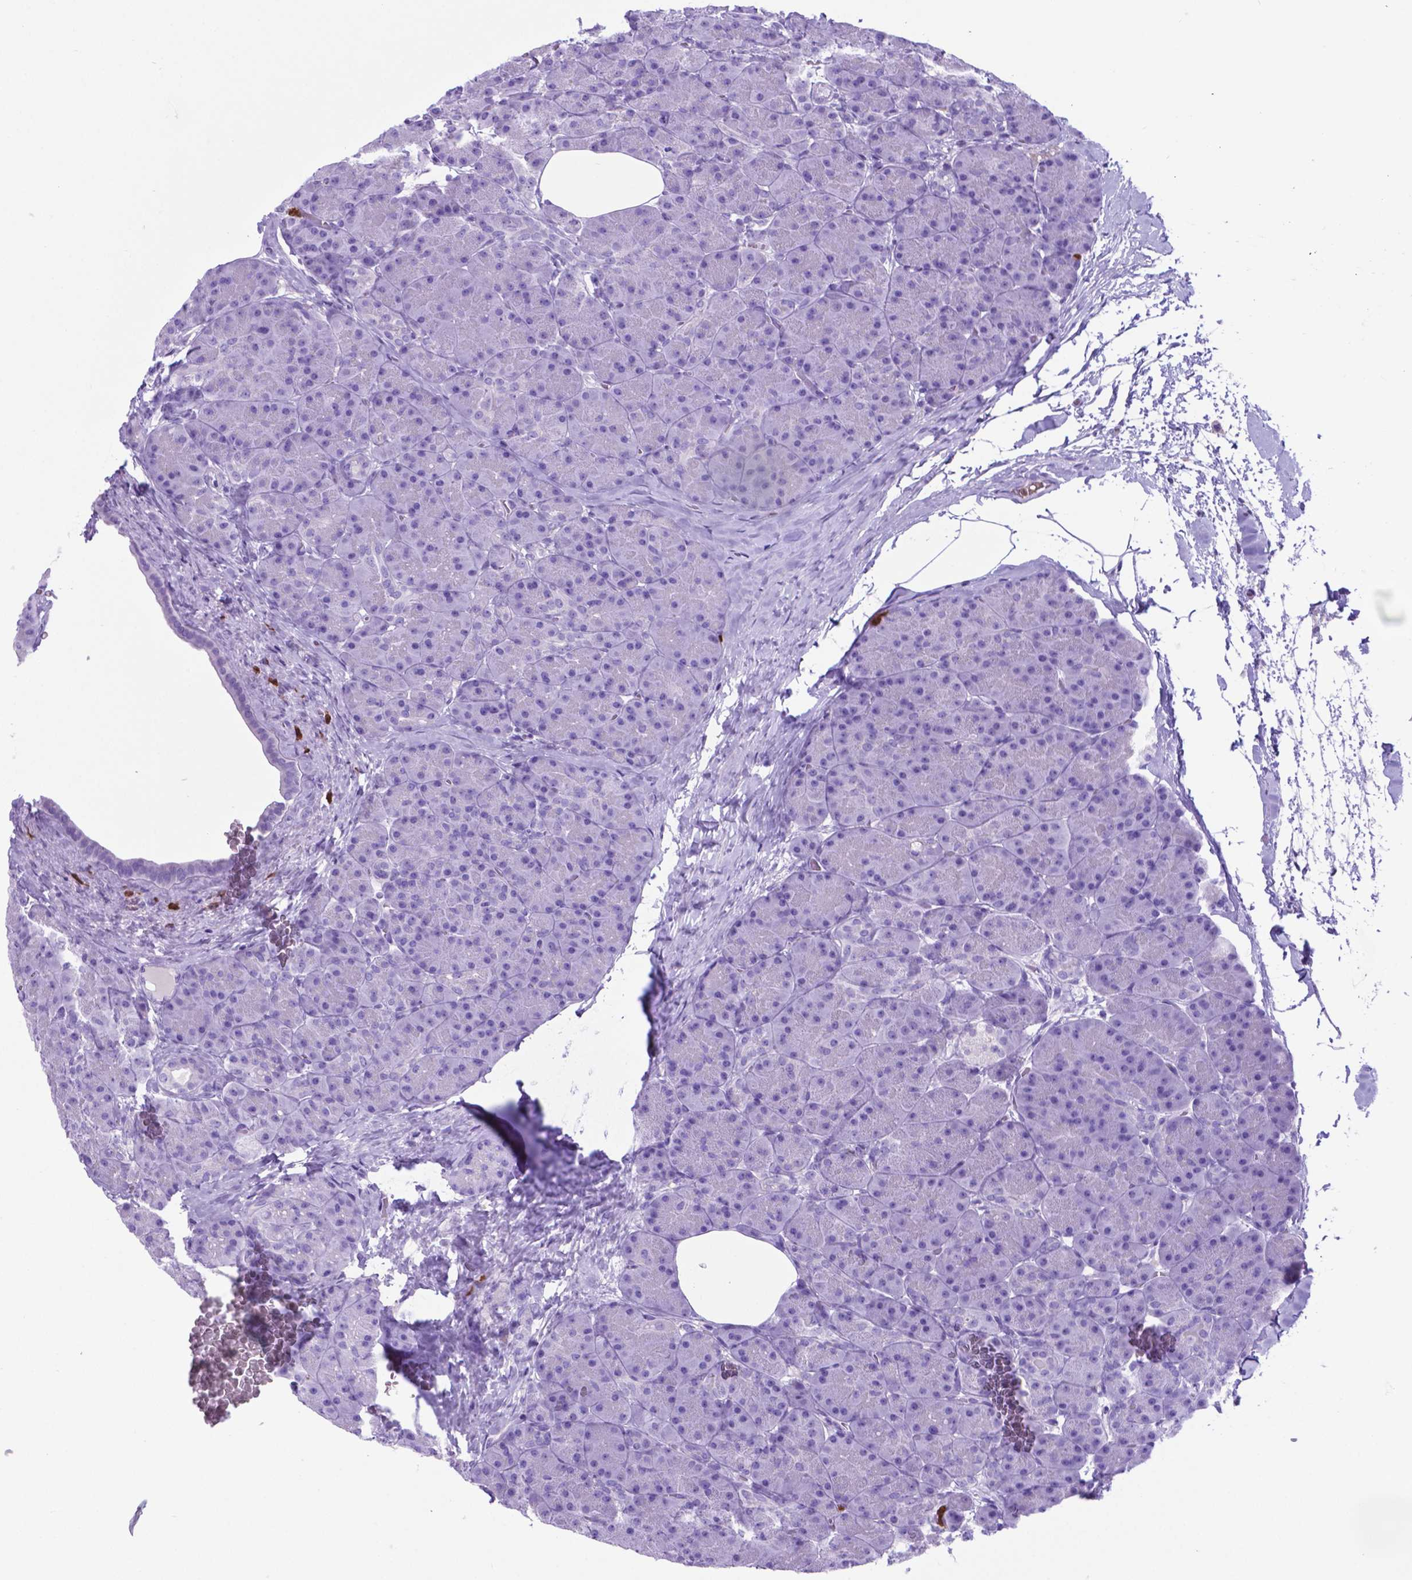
{"staining": {"intensity": "negative", "quantity": "none", "location": "none"}, "tissue": "pancreas", "cell_type": "Exocrine glandular cells", "image_type": "normal", "snomed": [{"axis": "morphology", "description": "Normal tissue, NOS"}, {"axis": "topography", "description": "Pancreas"}], "caption": "Exocrine glandular cells are negative for protein expression in normal human pancreas.", "gene": "LZTR1", "patient": {"sex": "male", "age": 57}}